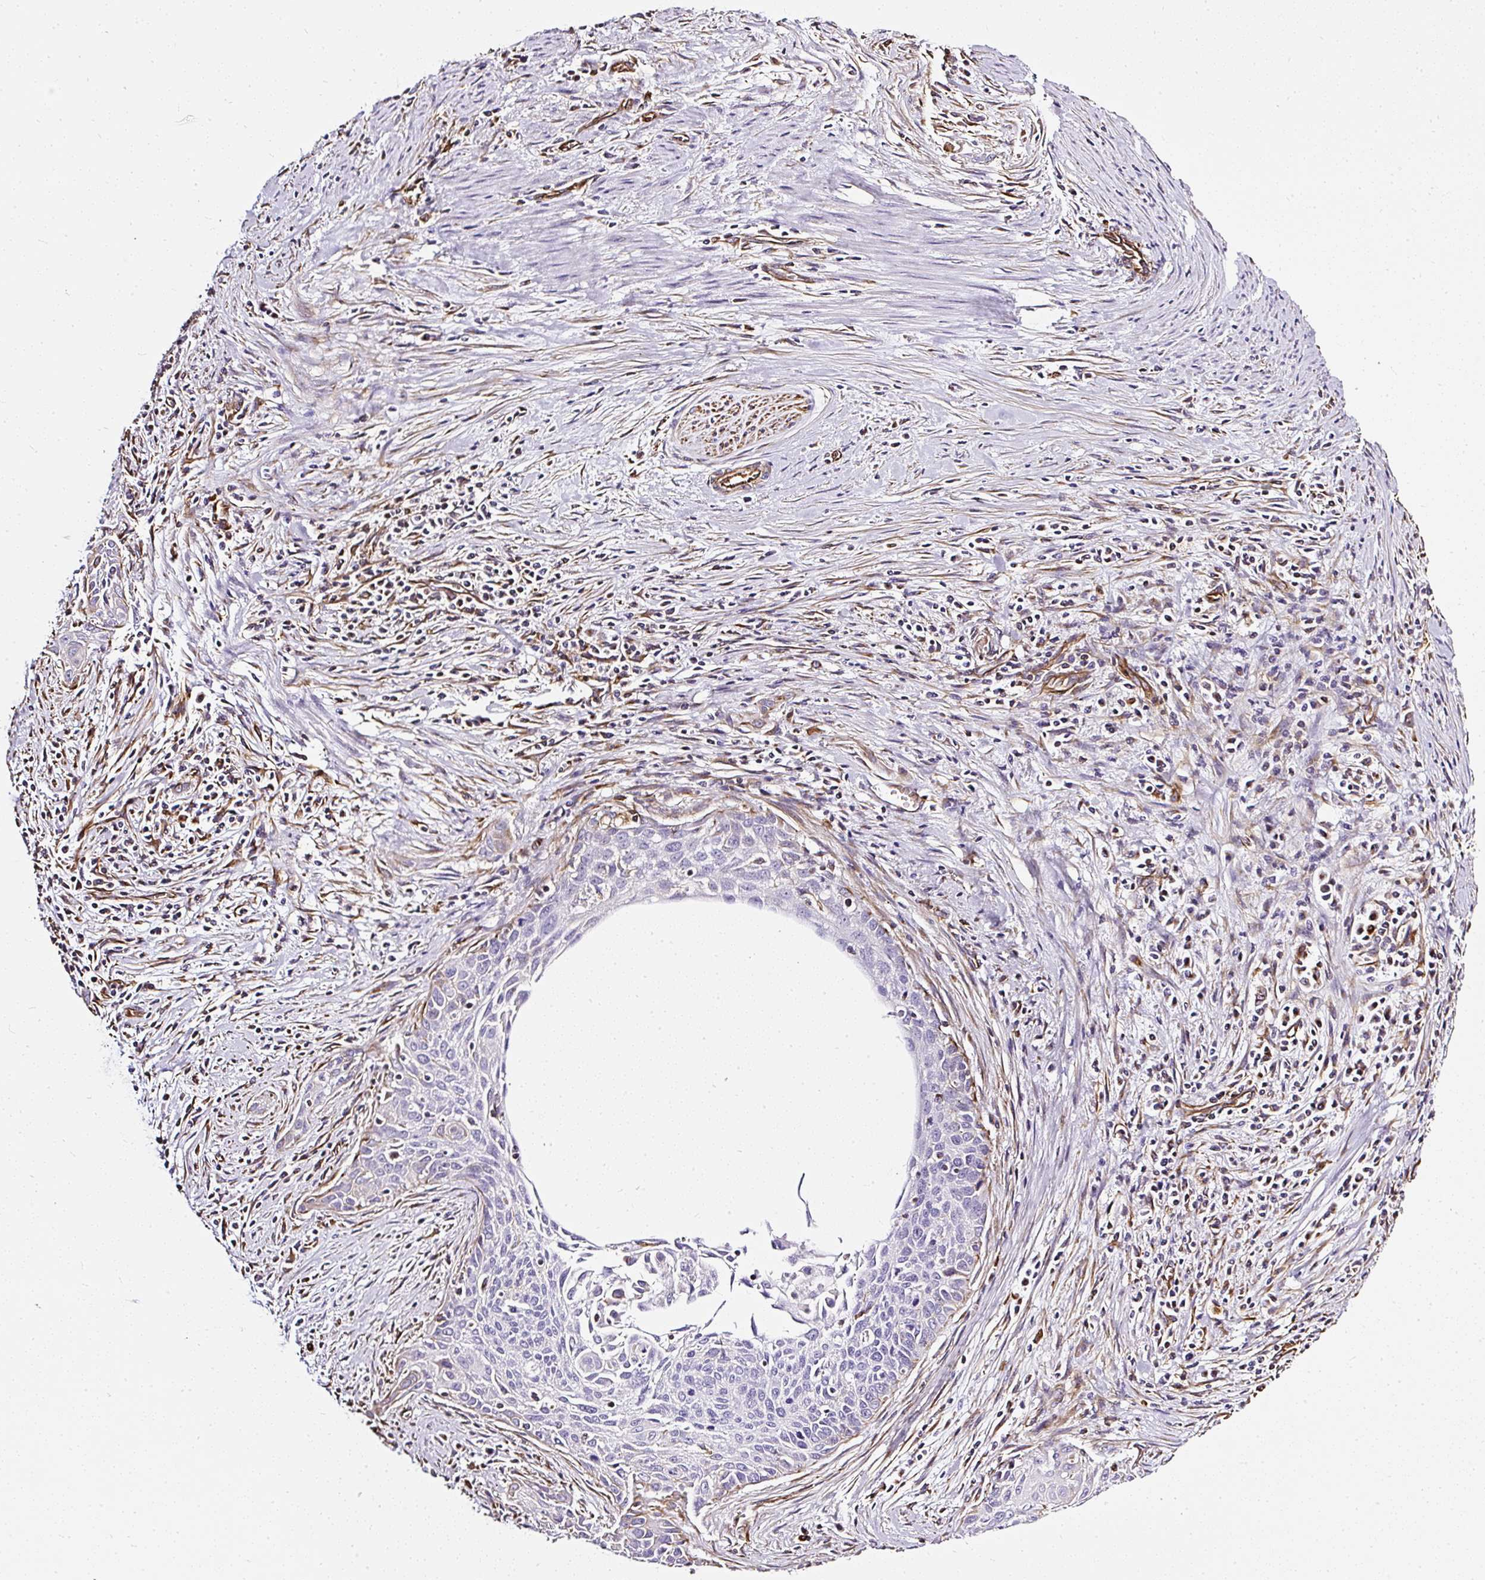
{"staining": {"intensity": "negative", "quantity": "none", "location": "none"}, "tissue": "cervical cancer", "cell_type": "Tumor cells", "image_type": "cancer", "snomed": [{"axis": "morphology", "description": "Squamous cell carcinoma, NOS"}, {"axis": "topography", "description": "Cervix"}], "caption": "High power microscopy micrograph of an IHC histopathology image of cervical squamous cell carcinoma, revealing no significant positivity in tumor cells.", "gene": "PLS1", "patient": {"sex": "female", "age": 55}}